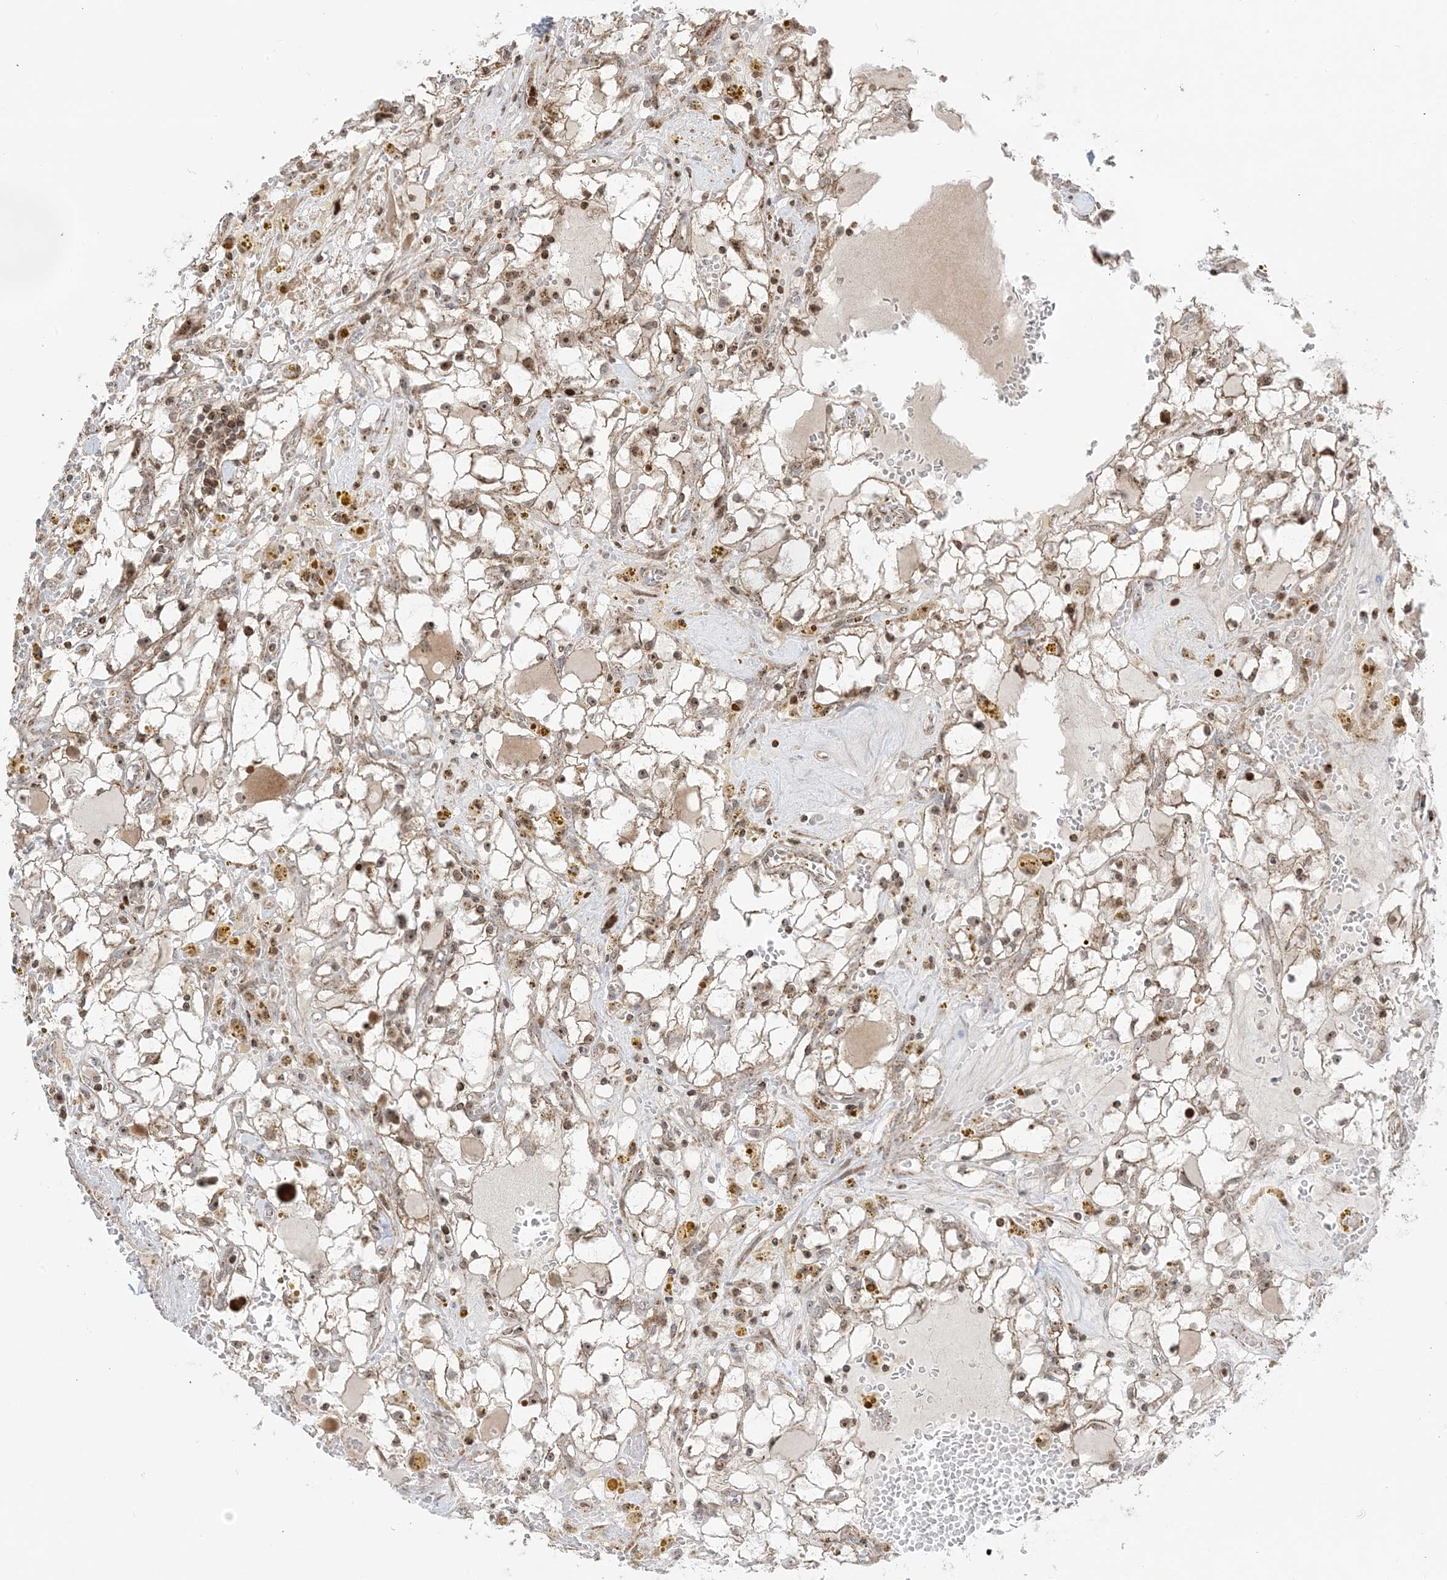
{"staining": {"intensity": "moderate", "quantity": ">75%", "location": "cytoplasmic/membranous,nuclear"}, "tissue": "renal cancer", "cell_type": "Tumor cells", "image_type": "cancer", "snomed": [{"axis": "morphology", "description": "Adenocarcinoma, NOS"}, {"axis": "topography", "description": "Kidney"}], "caption": "This is a micrograph of IHC staining of renal cancer (adenocarcinoma), which shows moderate positivity in the cytoplasmic/membranous and nuclear of tumor cells.", "gene": "MAPKBP1", "patient": {"sex": "male", "age": 56}}